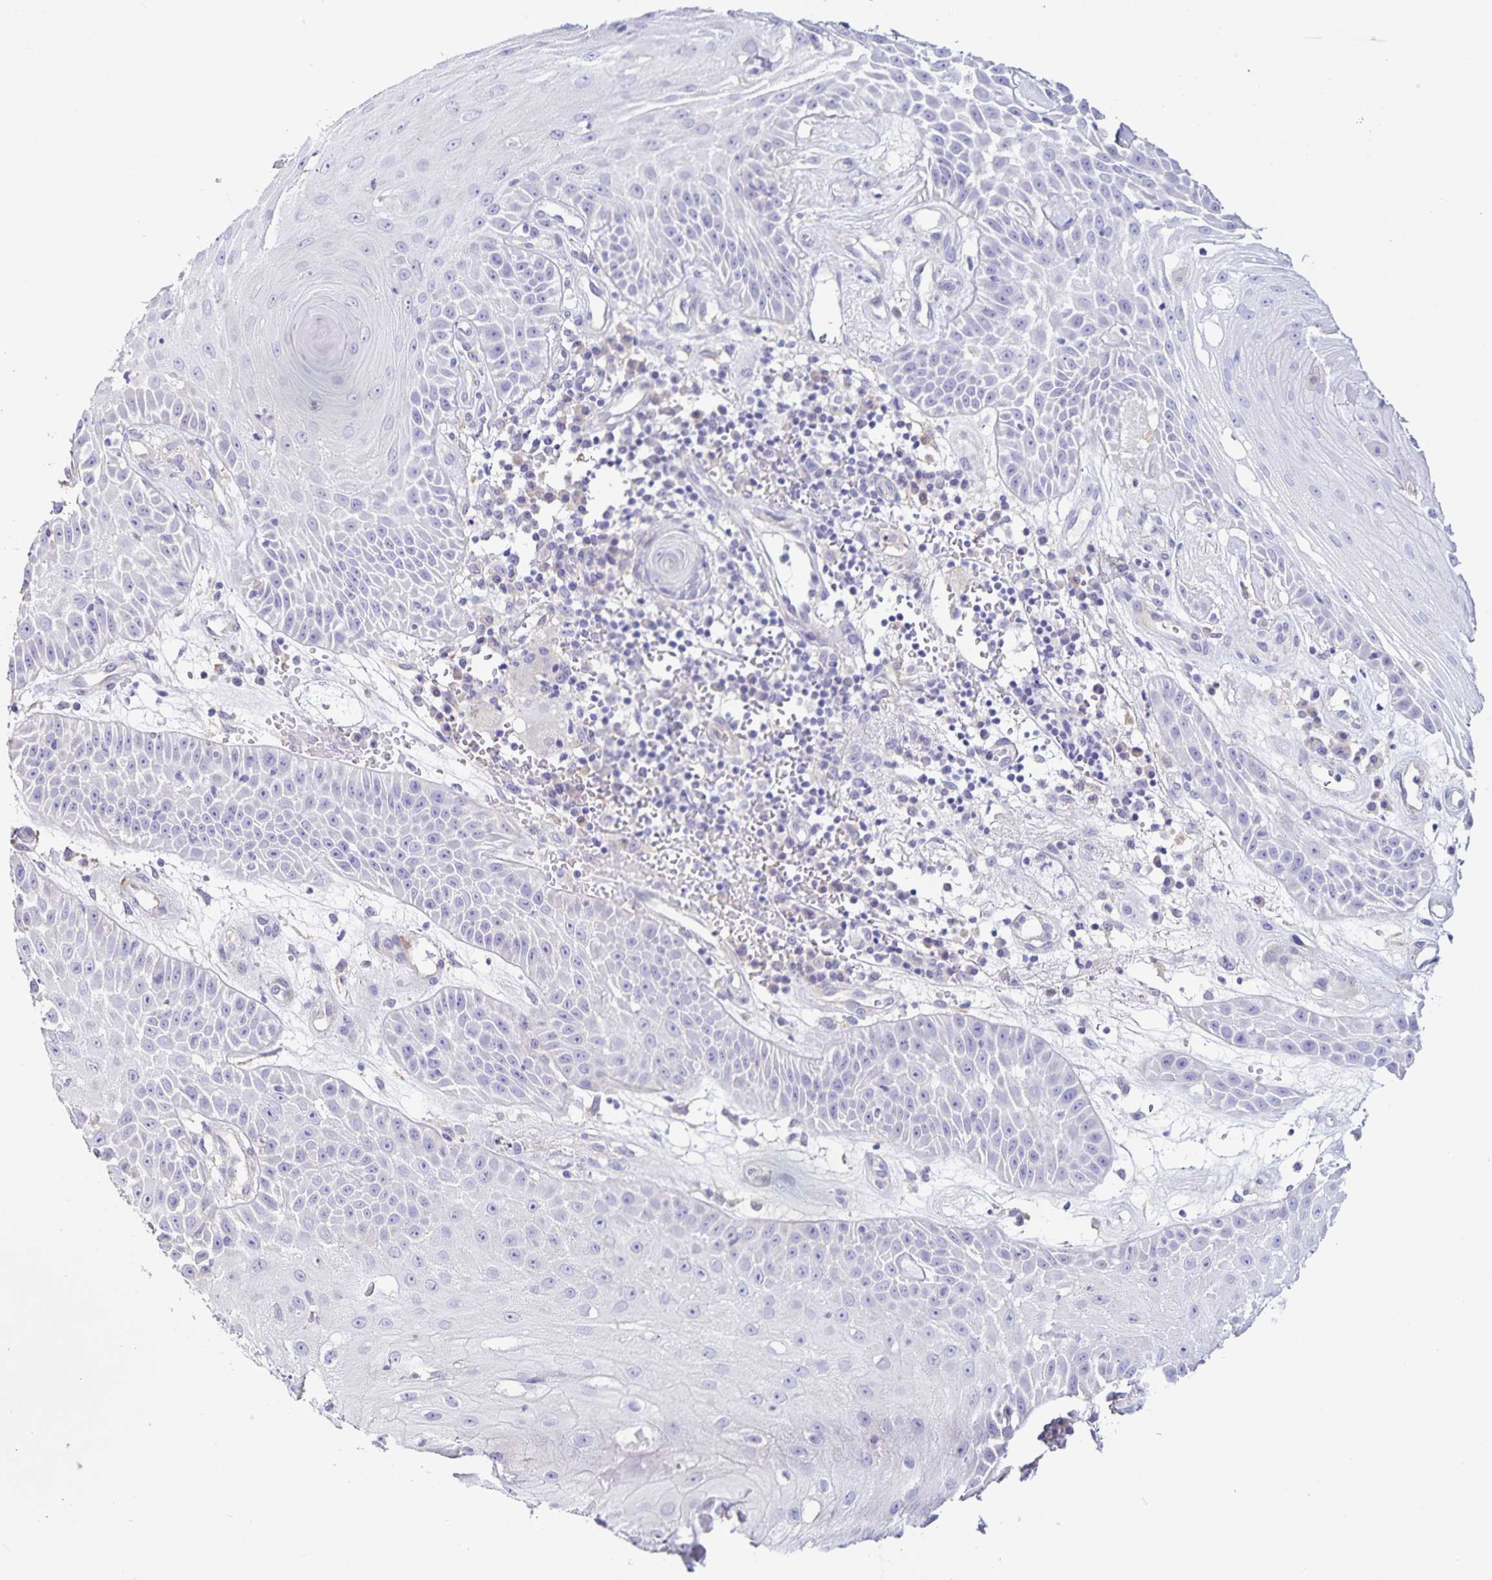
{"staining": {"intensity": "negative", "quantity": "none", "location": "none"}, "tissue": "skin cancer", "cell_type": "Tumor cells", "image_type": "cancer", "snomed": [{"axis": "morphology", "description": "Squamous cell carcinoma, NOS"}, {"axis": "topography", "description": "Skin"}], "caption": "A histopathology image of human squamous cell carcinoma (skin) is negative for staining in tumor cells. The staining was performed using DAB to visualize the protein expression in brown, while the nuclei were stained in blue with hematoxylin (Magnification: 20x).", "gene": "BOLL", "patient": {"sex": "male", "age": 70}}